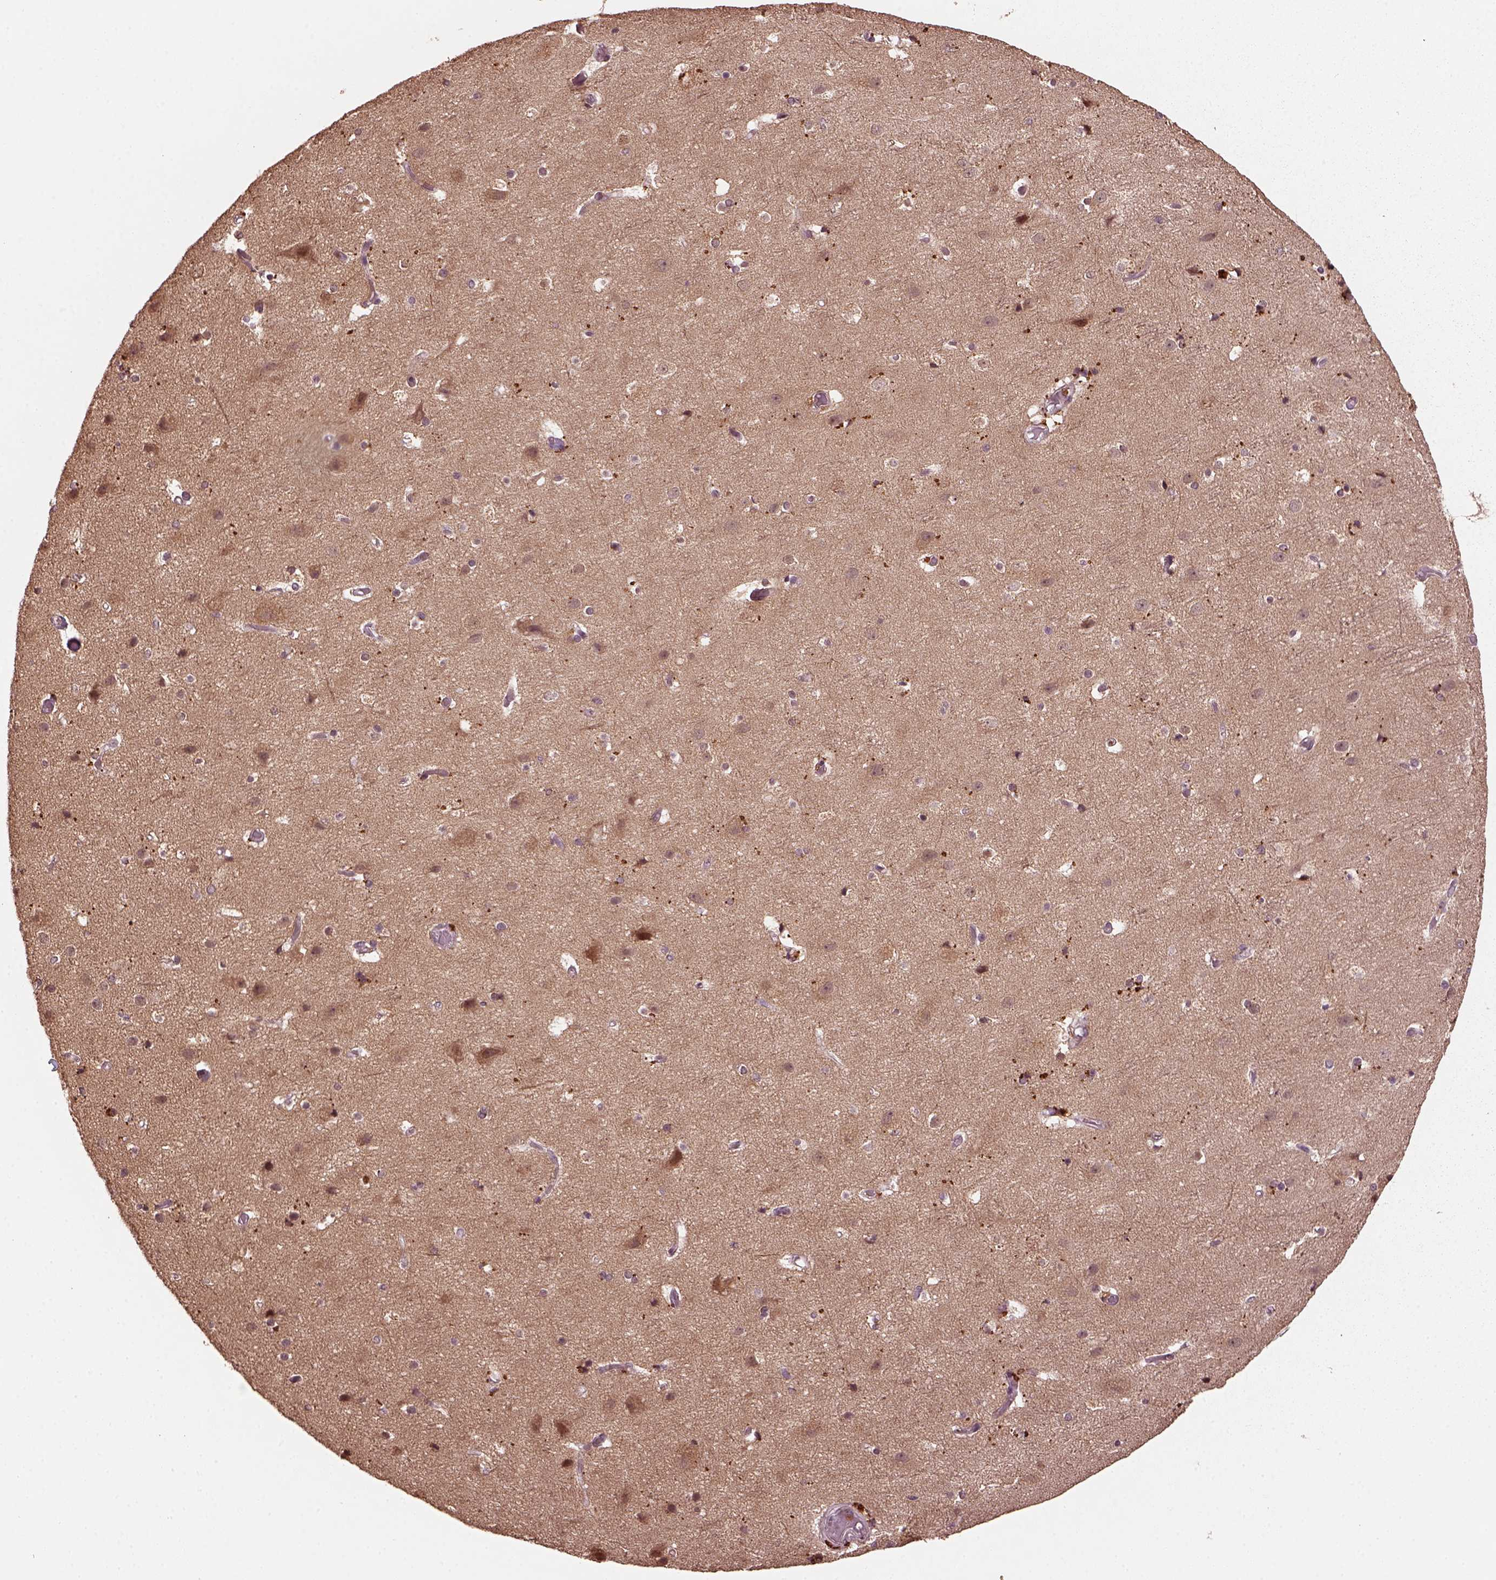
{"staining": {"intensity": "negative", "quantity": "none", "location": "none"}, "tissue": "cerebral cortex", "cell_type": "Endothelial cells", "image_type": "normal", "snomed": [{"axis": "morphology", "description": "Normal tissue, NOS"}, {"axis": "topography", "description": "Cerebral cortex"}], "caption": "DAB immunohistochemical staining of unremarkable cerebral cortex displays no significant expression in endothelial cells. Nuclei are stained in blue.", "gene": "RUFY3", "patient": {"sex": "female", "age": 52}}